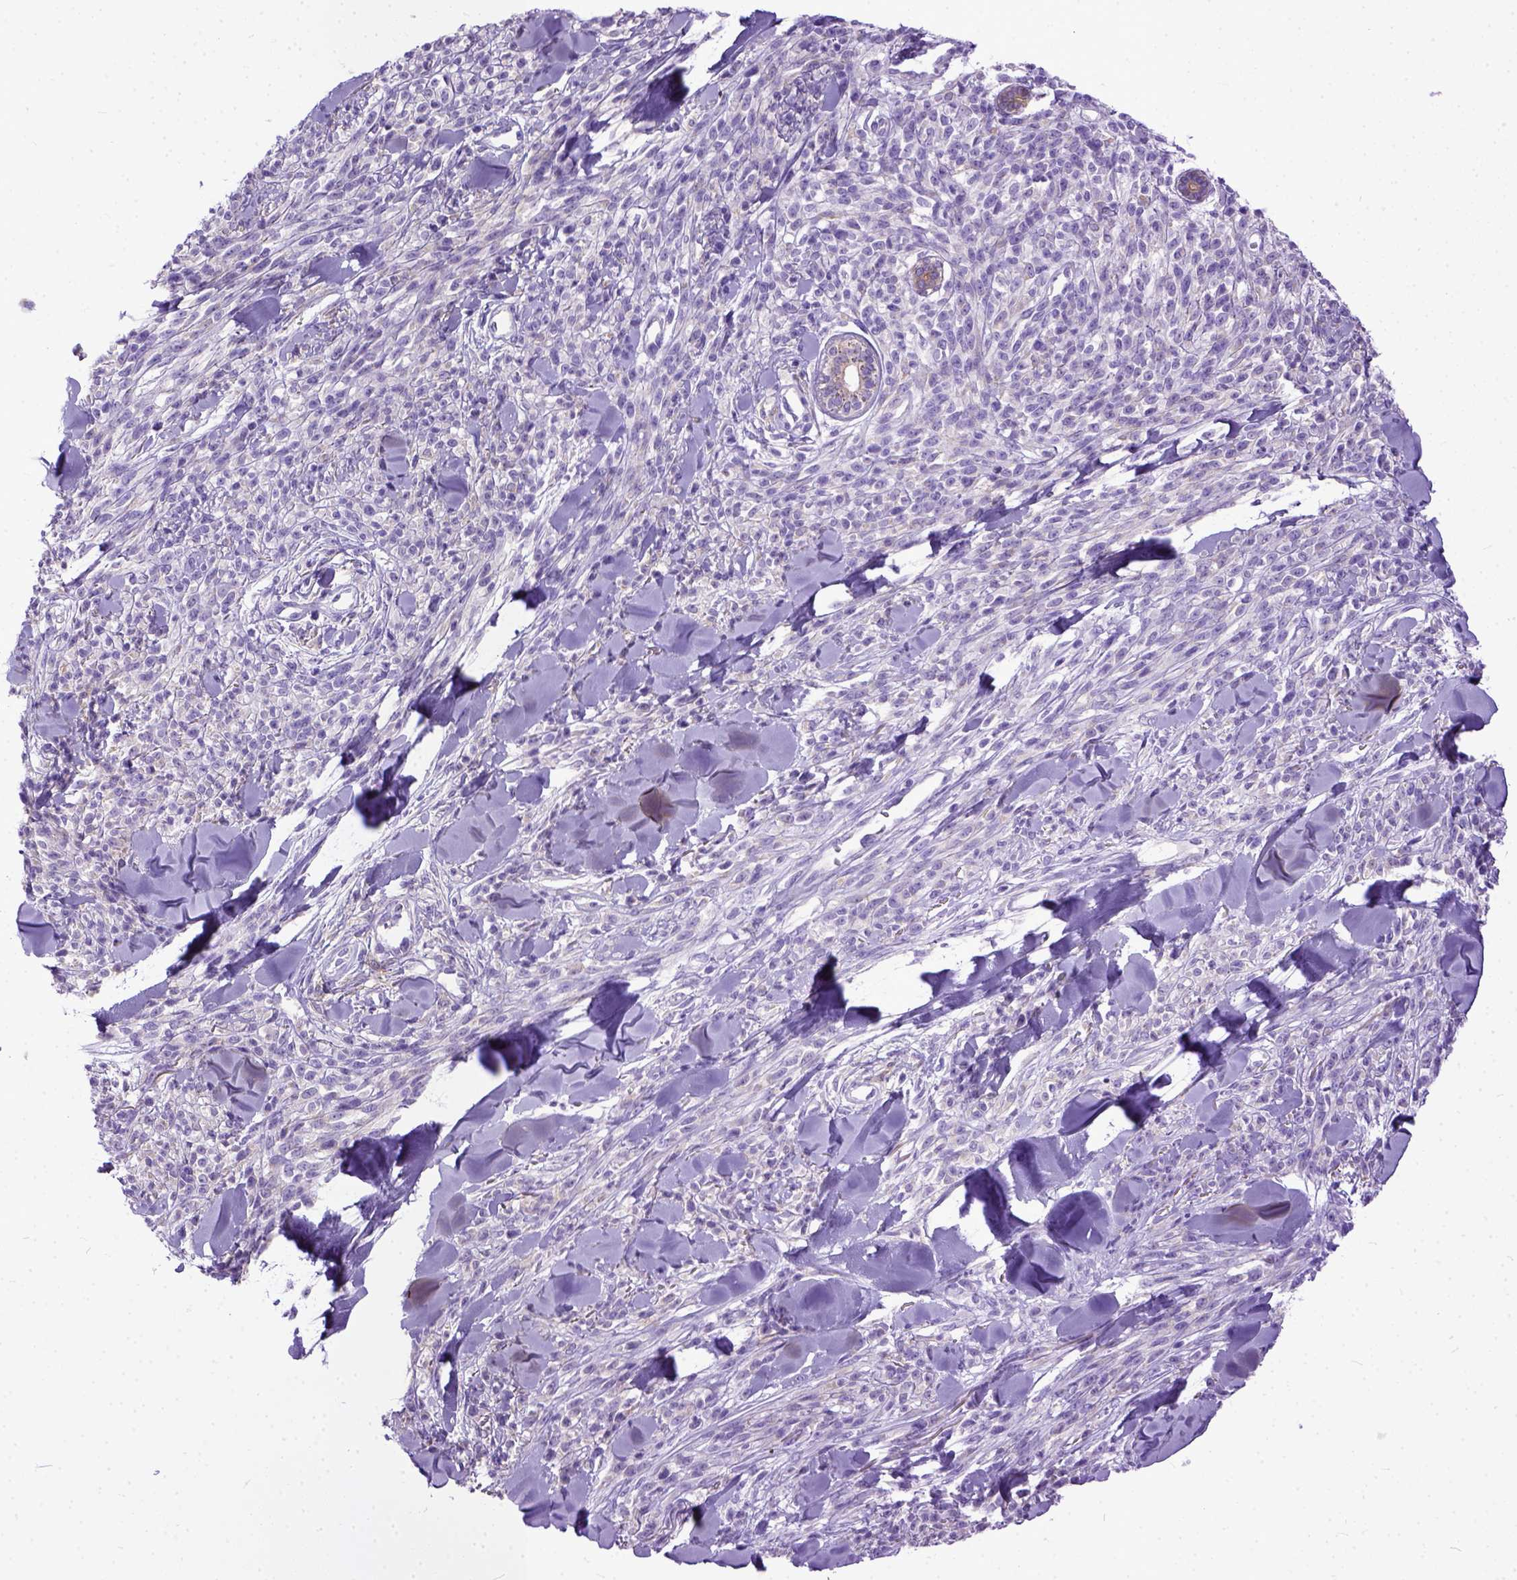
{"staining": {"intensity": "negative", "quantity": "none", "location": "none"}, "tissue": "melanoma", "cell_type": "Tumor cells", "image_type": "cancer", "snomed": [{"axis": "morphology", "description": "Malignant melanoma, NOS"}, {"axis": "topography", "description": "Skin"}, {"axis": "topography", "description": "Skin of trunk"}], "caption": "Malignant melanoma stained for a protein using IHC exhibits no positivity tumor cells.", "gene": "PPL", "patient": {"sex": "male", "age": 74}}